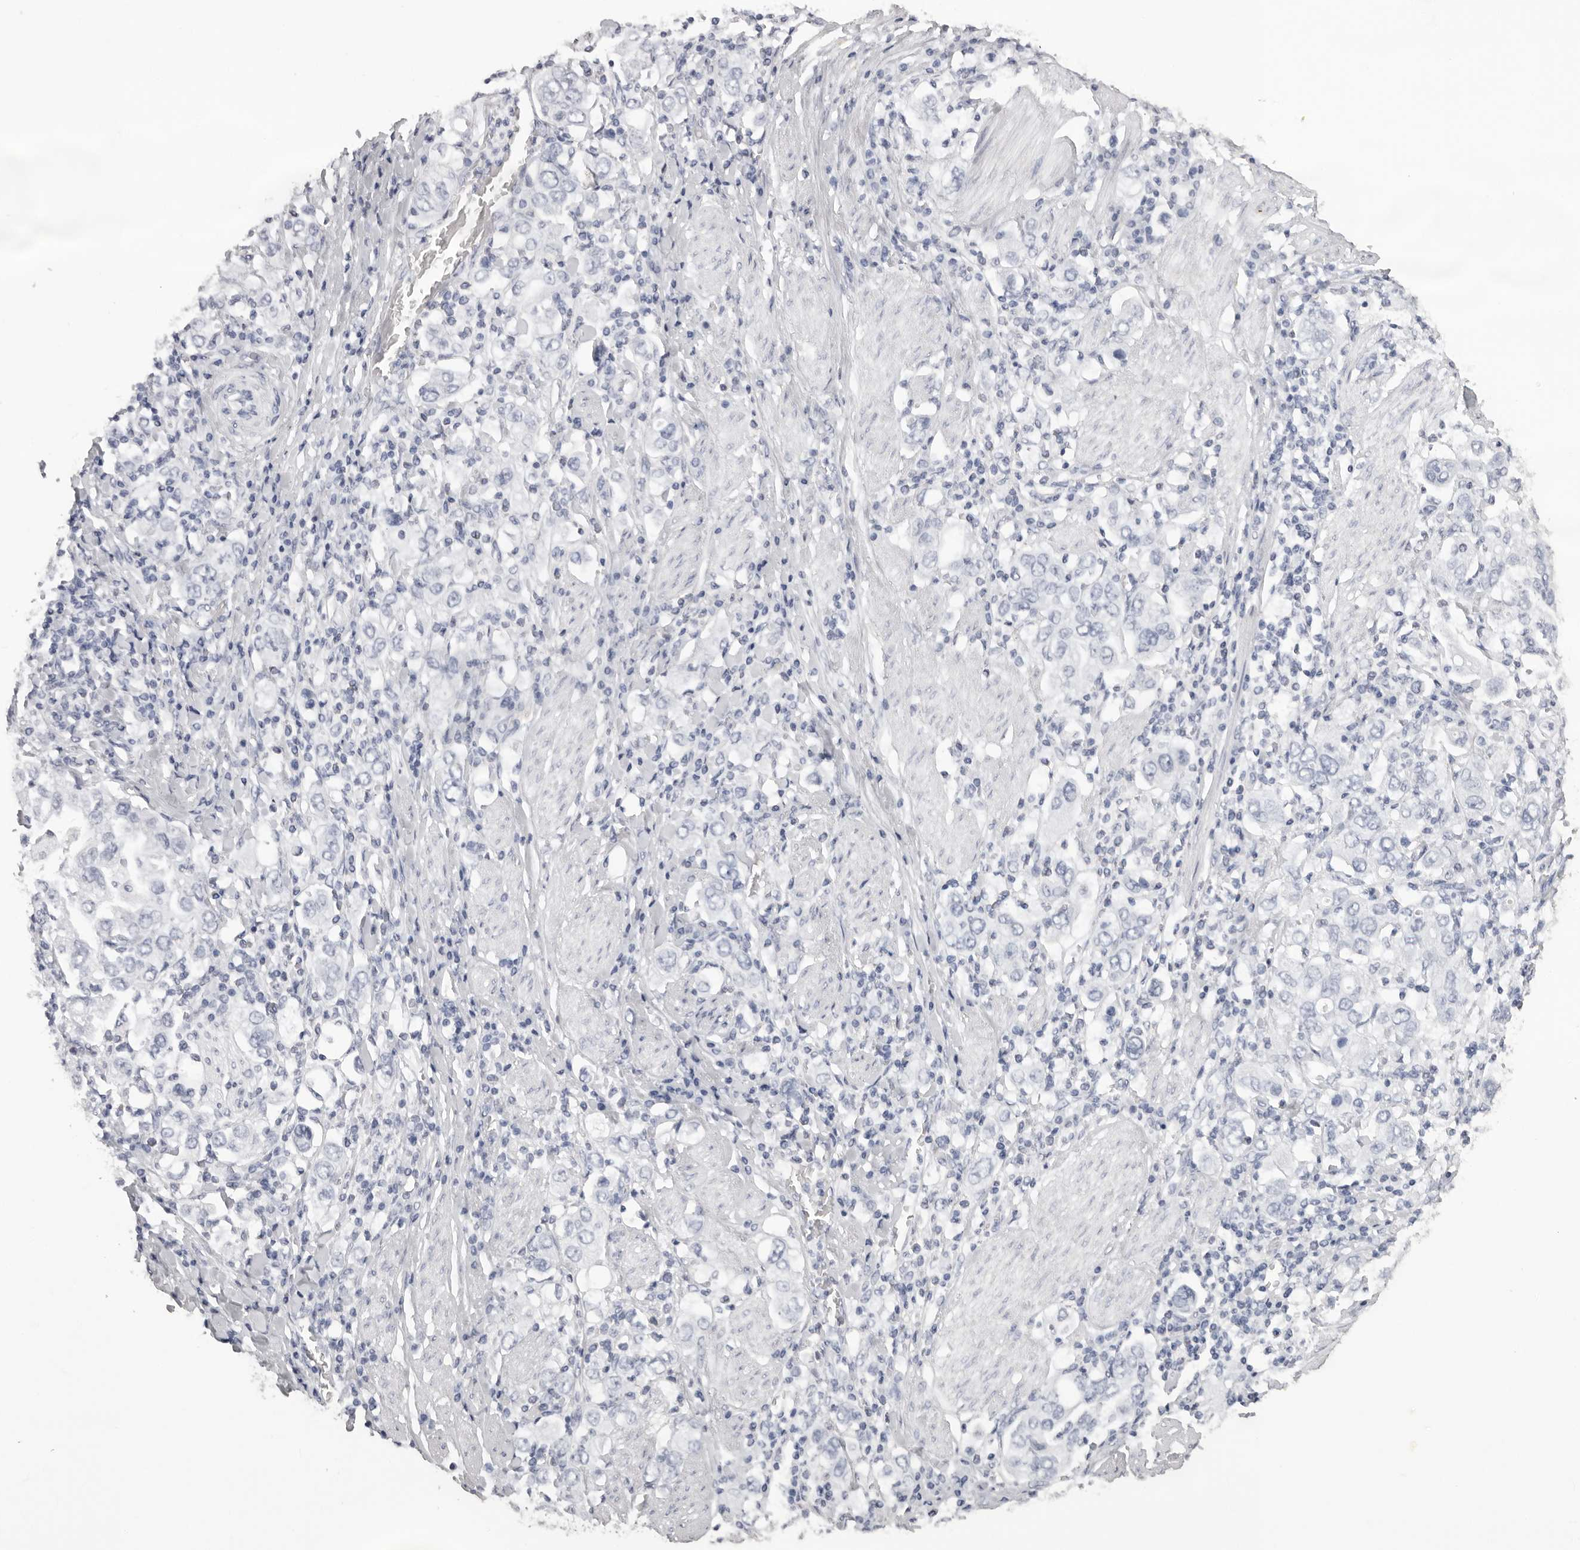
{"staining": {"intensity": "negative", "quantity": "none", "location": "none"}, "tissue": "stomach cancer", "cell_type": "Tumor cells", "image_type": "cancer", "snomed": [{"axis": "morphology", "description": "Adenocarcinoma, NOS"}, {"axis": "topography", "description": "Stomach, upper"}], "caption": "A photomicrograph of human stomach cancer is negative for staining in tumor cells.", "gene": "CST1", "patient": {"sex": "male", "age": 62}}